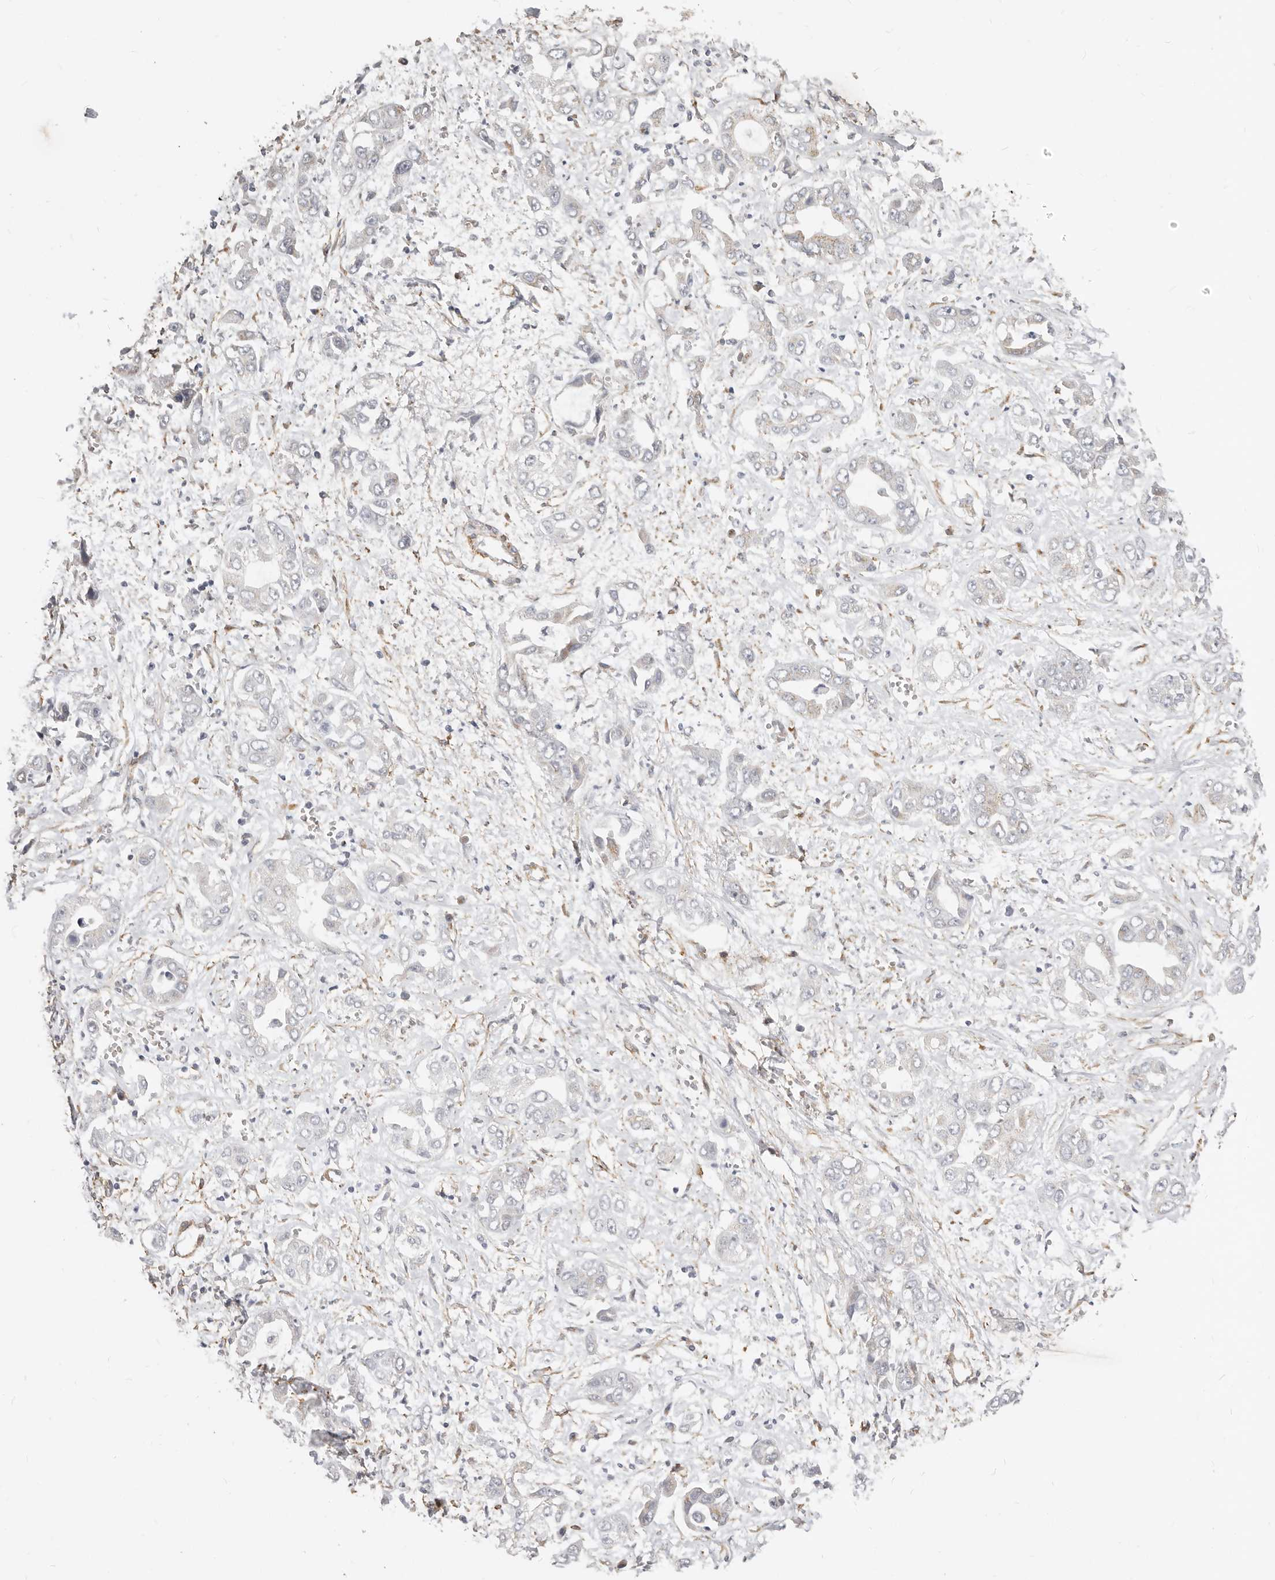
{"staining": {"intensity": "weak", "quantity": "<25%", "location": "cytoplasmic/membranous"}, "tissue": "liver cancer", "cell_type": "Tumor cells", "image_type": "cancer", "snomed": [{"axis": "morphology", "description": "Cholangiocarcinoma"}, {"axis": "topography", "description": "Liver"}], "caption": "The photomicrograph shows no staining of tumor cells in liver cholangiocarcinoma. The staining was performed using DAB (3,3'-diaminobenzidine) to visualize the protein expression in brown, while the nuclei were stained in blue with hematoxylin (Magnification: 20x).", "gene": "RABAC1", "patient": {"sex": "female", "age": 52}}